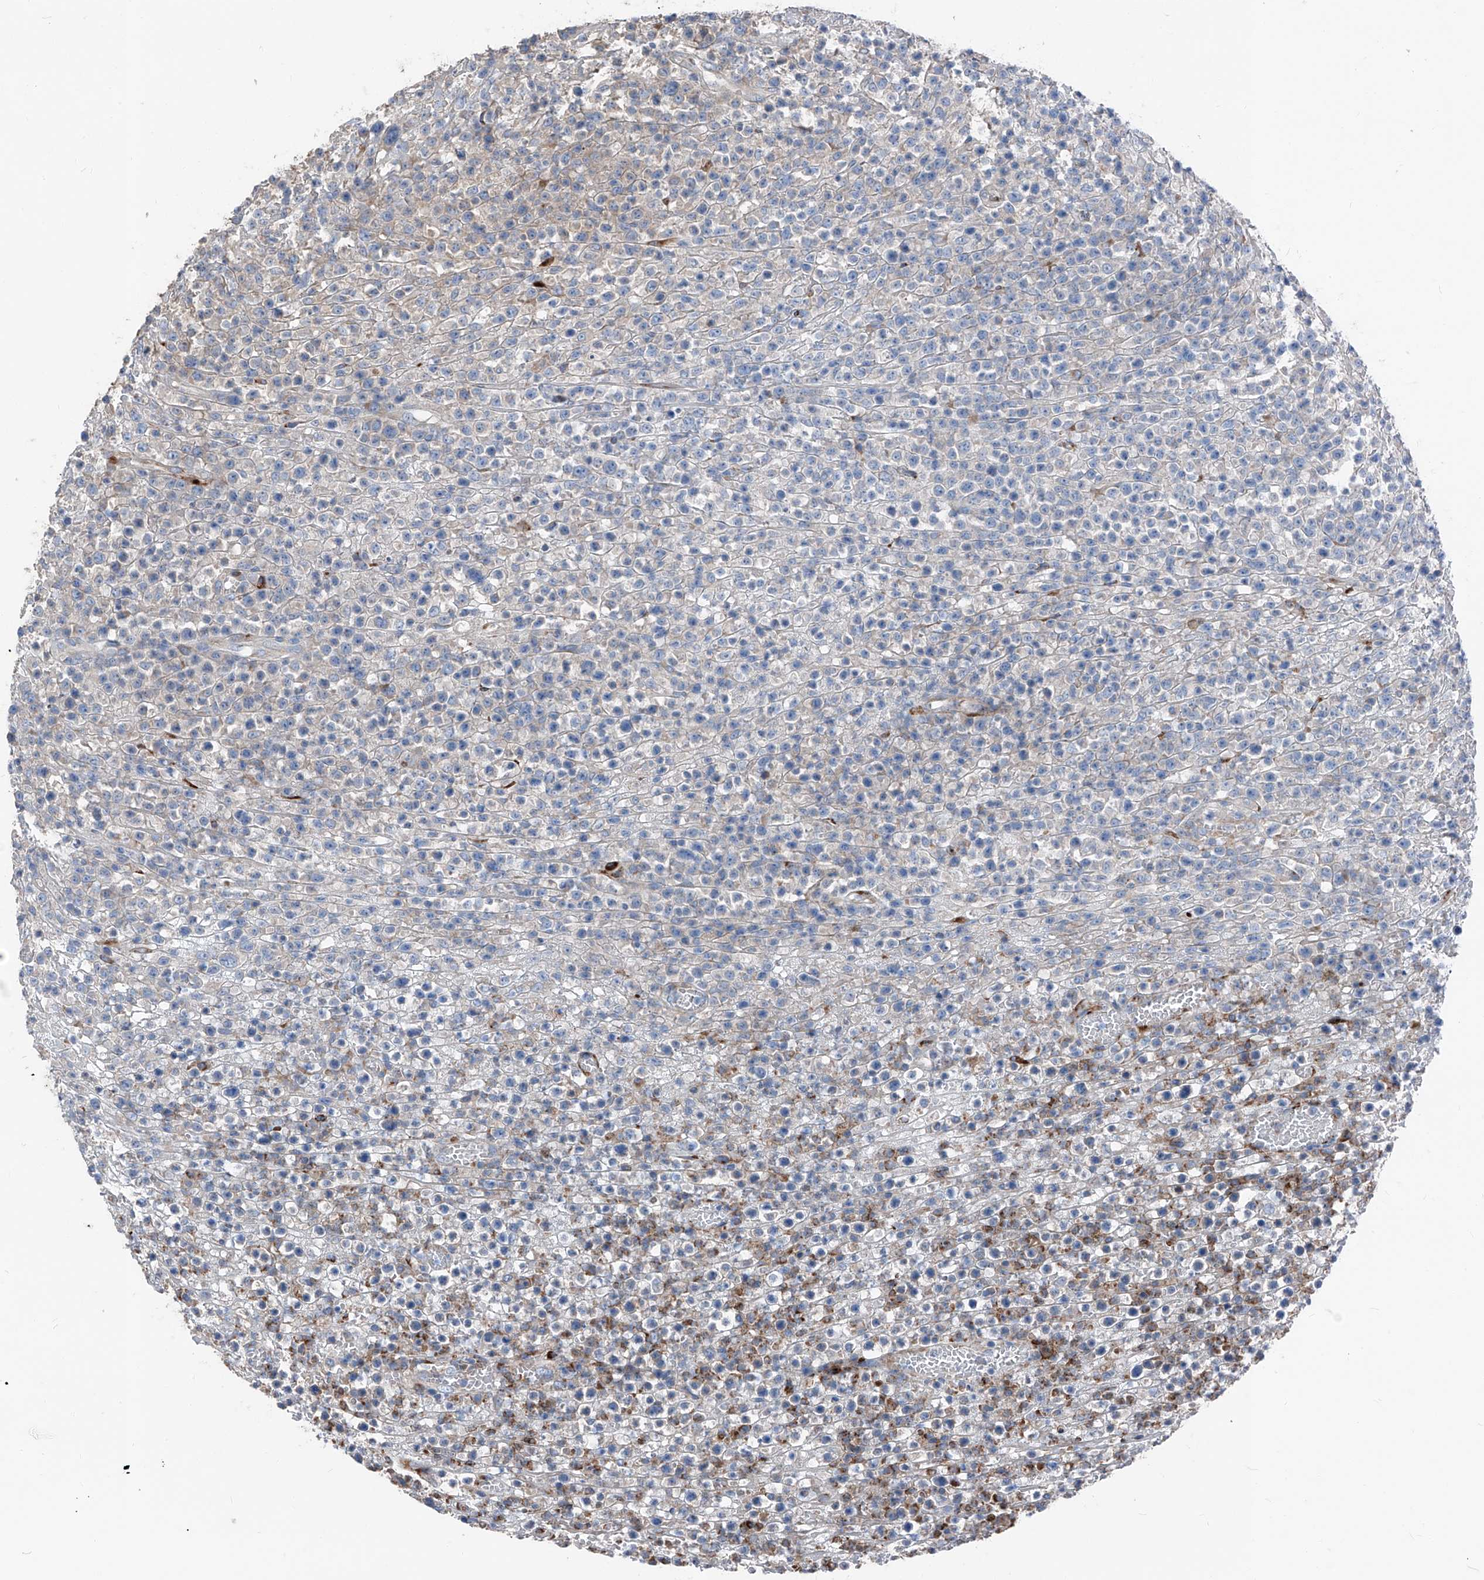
{"staining": {"intensity": "negative", "quantity": "none", "location": "none"}, "tissue": "lymphoma", "cell_type": "Tumor cells", "image_type": "cancer", "snomed": [{"axis": "morphology", "description": "Malignant lymphoma, non-Hodgkin's type, High grade"}, {"axis": "topography", "description": "Colon"}], "caption": "DAB (3,3'-diaminobenzidine) immunohistochemical staining of human malignant lymphoma, non-Hodgkin's type (high-grade) exhibits no significant positivity in tumor cells. (DAB (3,3'-diaminobenzidine) immunohistochemistry, high magnification).", "gene": "IFI27", "patient": {"sex": "female", "age": 53}}